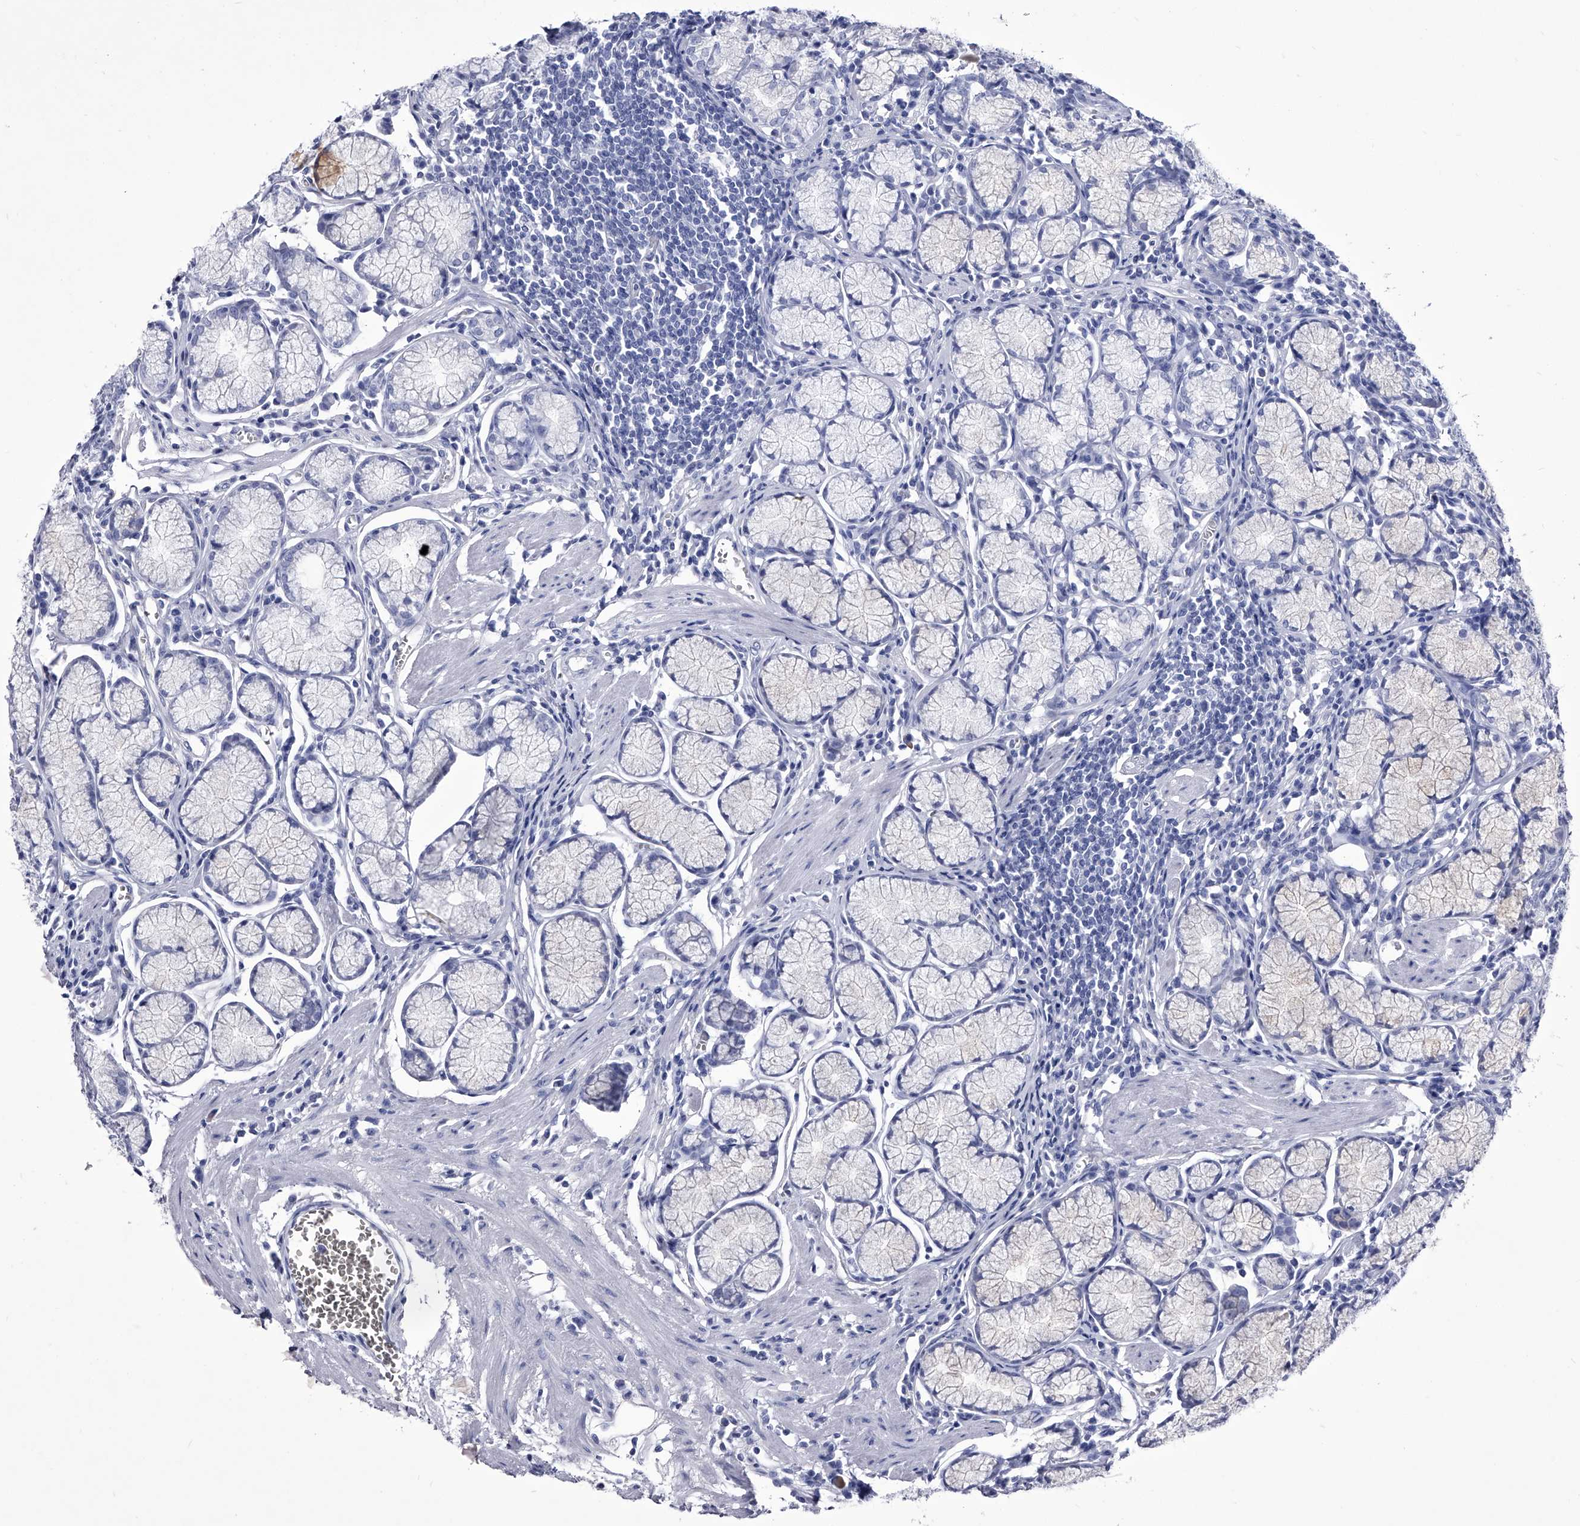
{"staining": {"intensity": "negative", "quantity": "none", "location": "none"}, "tissue": "stomach", "cell_type": "Glandular cells", "image_type": "normal", "snomed": [{"axis": "morphology", "description": "Normal tissue, NOS"}, {"axis": "topography", "description": "Stomach"}], "caption": "Protein analysis of unremarkable stomach shows no significant positivity in glandular cells. Nuclei are stained in blue.", "gene": "CRISP2", "patient": {"sex": "male", "age": 55}}